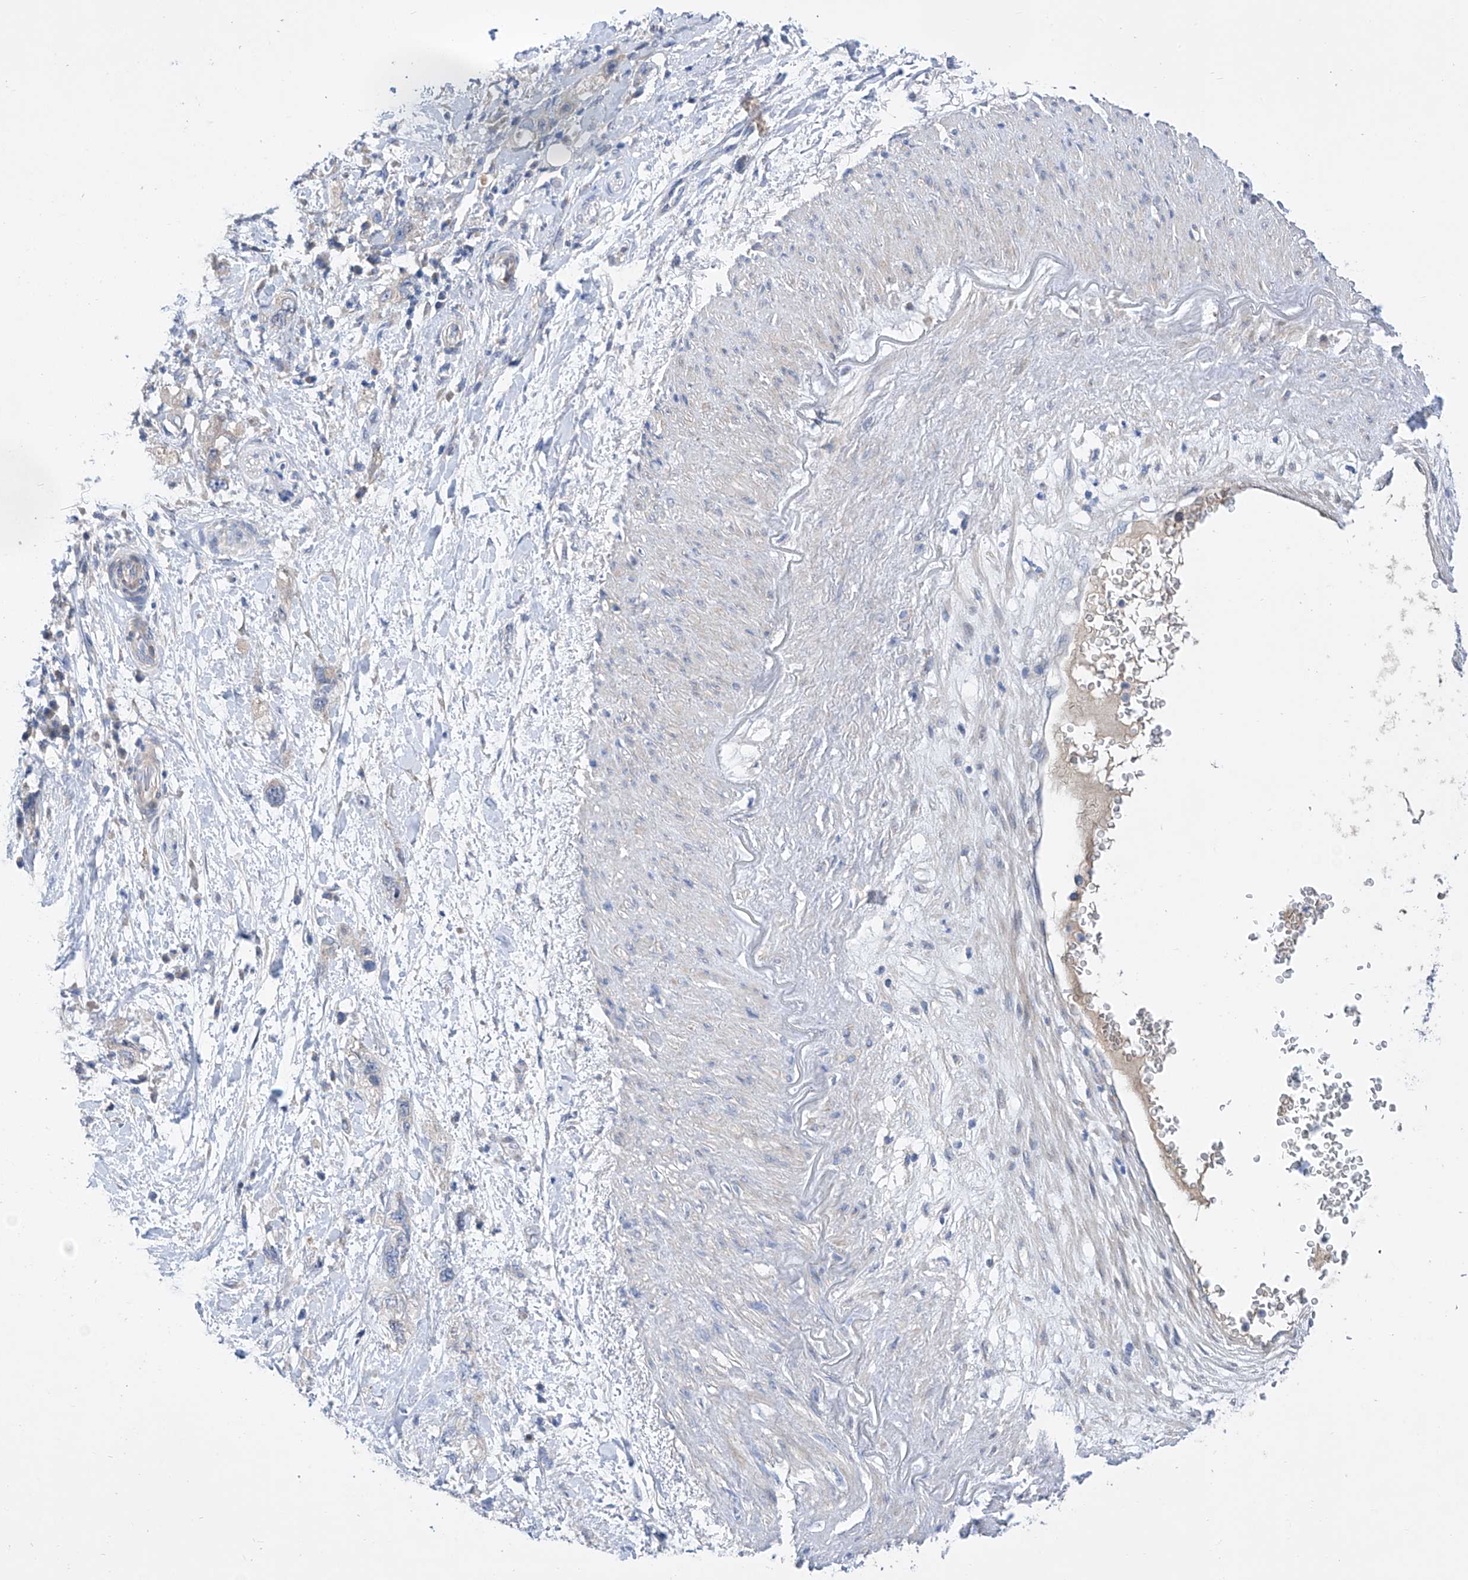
{"staining": {"intensity": "negative", "quantity": "none", "location": "none"}, "tissue": "pancreatic cancer", "cell_type": "Tumor cells", "image_type": "cancer", "snomed": [{"axis": "morphology", "description": "Adenocarcinoma, NOS"}, {"axis": "topography", "description": "Pancreas"}], "caption": "The photomicrograph reveals no staining of tumor cells in adenocarcinoma (pancreatic).", "gene": "SRBD1", "patient": {"sex": "female", "age": 73}}